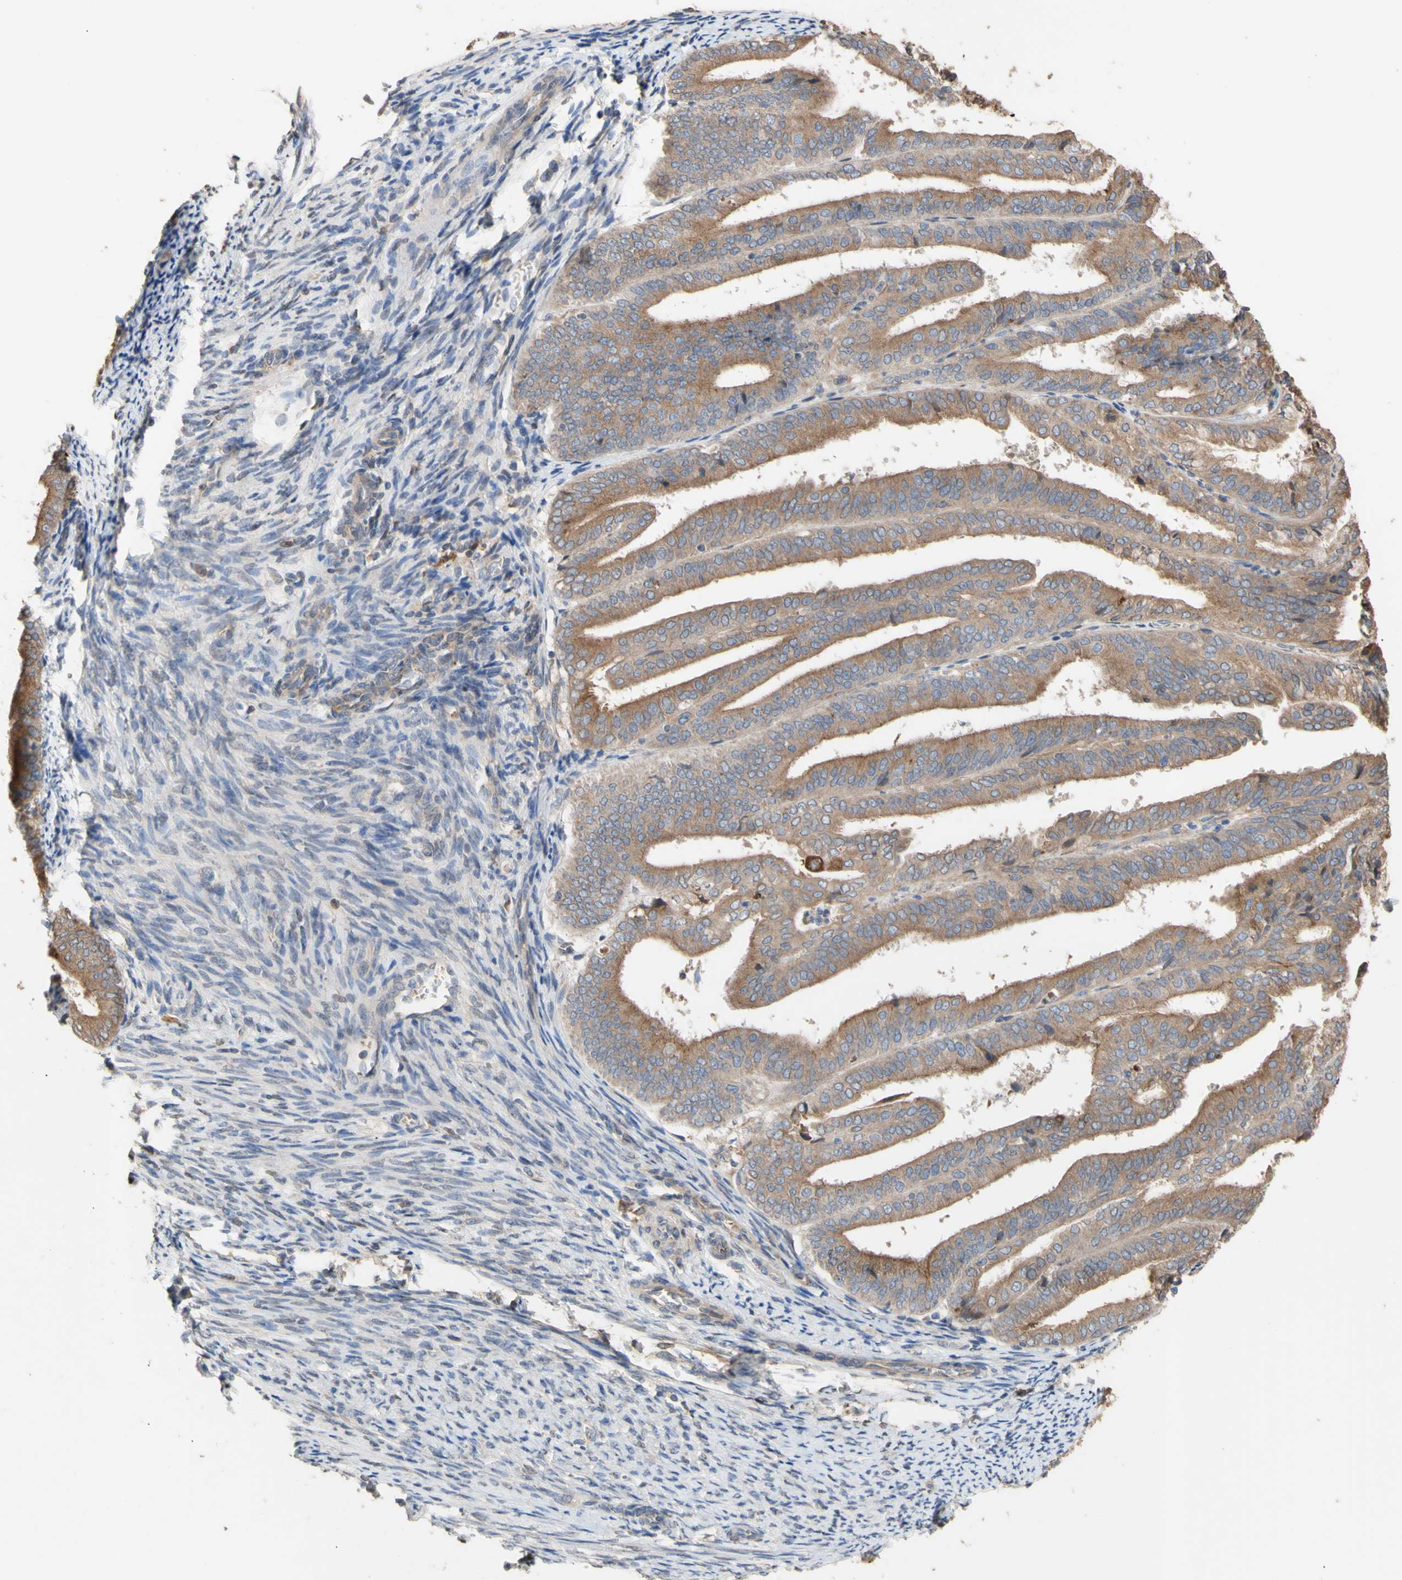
{"staining": {"intensity": "moderate", "quantity": ">75%", "location": "cytoplasmic/membranous"}, "tissue": "endometrial cancer", "cell_type": "Tumor cells", "image_type": "cancer", "snomed": [{"axis": "morphology", "description": "Adenocarcinoma, NOS"}, {"axis": "topography", "description": "Endometrium"}], "caption": "Immunohistochemical staining of endometrial cancer (adenocarcinoma) exhibits moderate cytoplasmic/membranous protein positivity in about >75% of tumor cells.", "gene": "NECTIN3", "patient": {"sex": "female", "age": 63}}